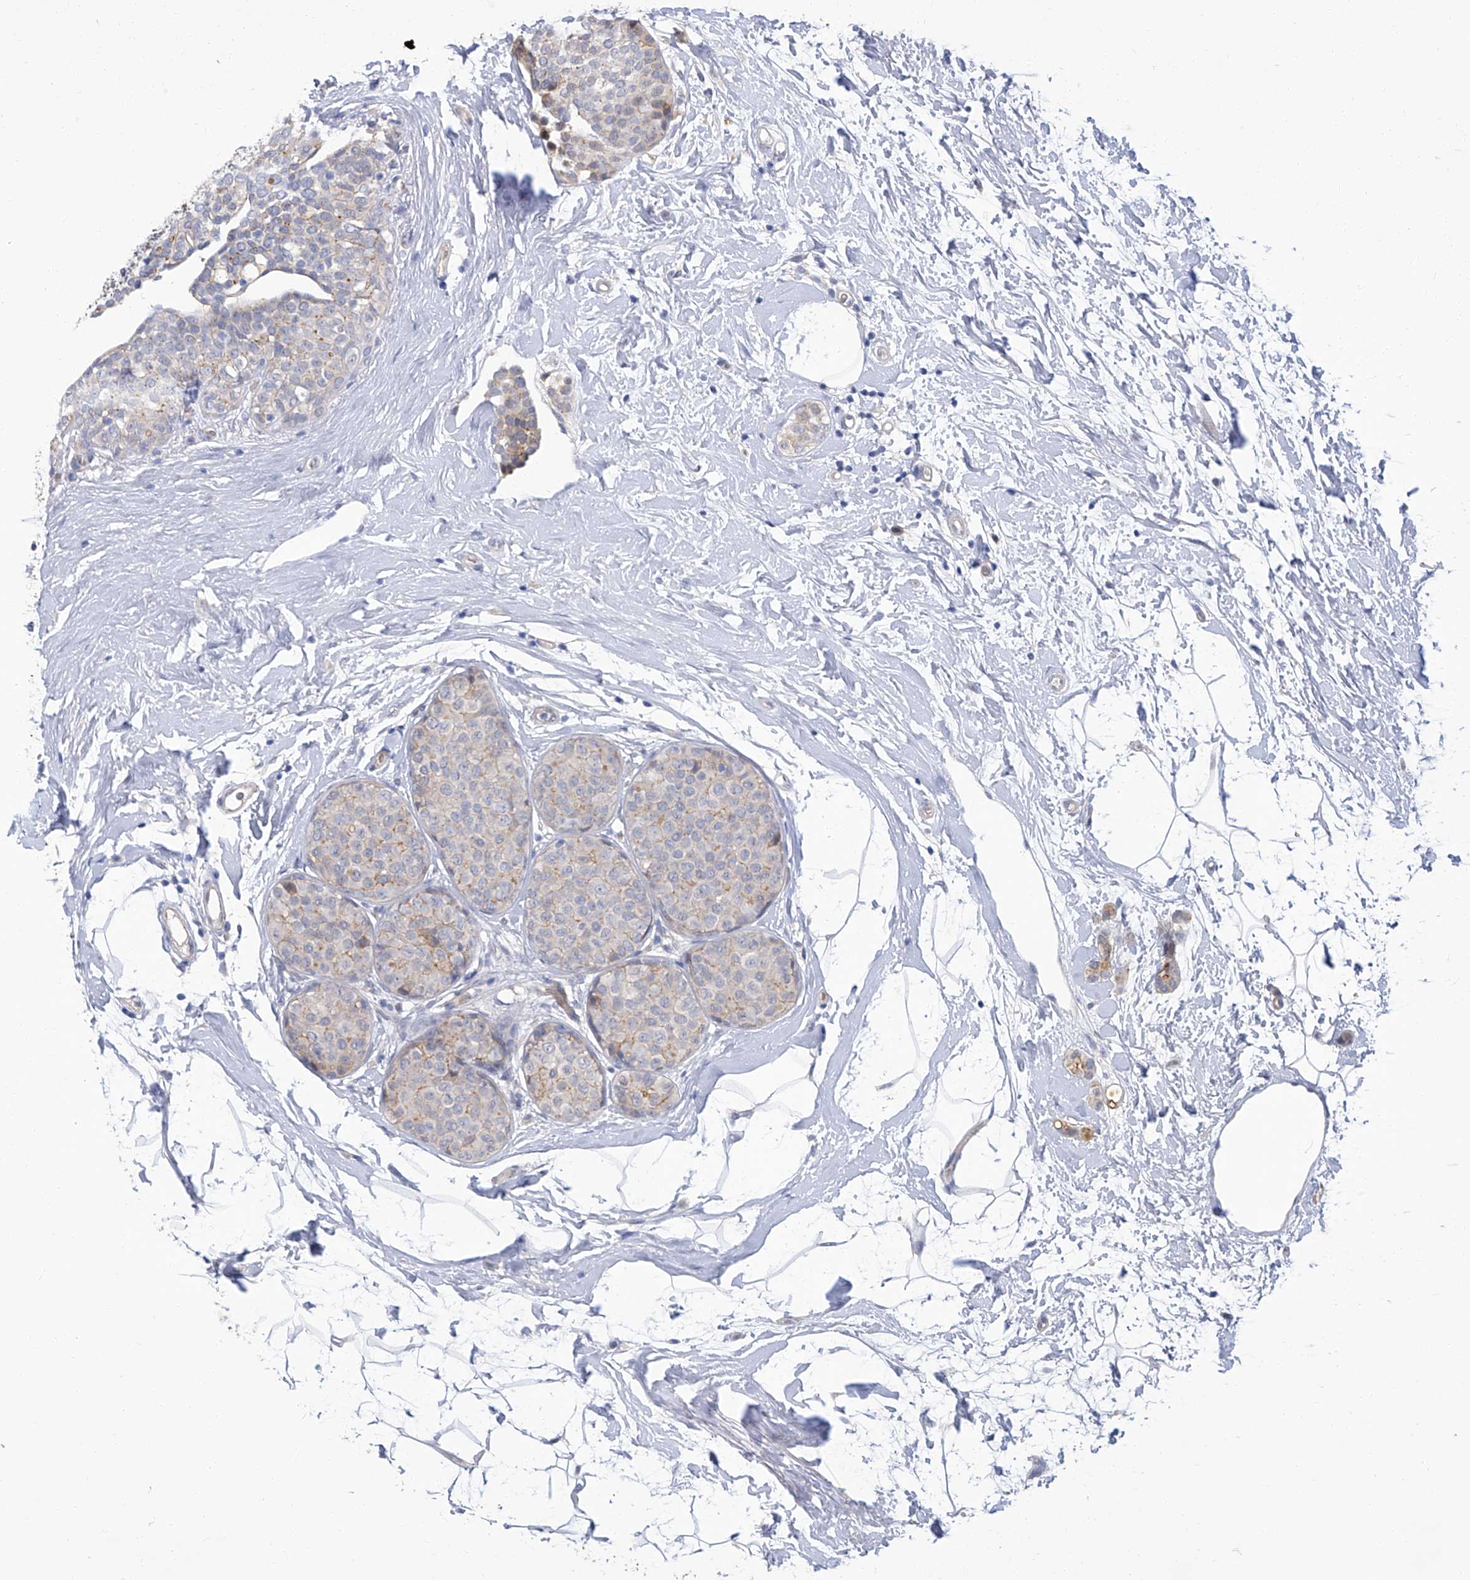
{"staining": {"intensity": "weak", "quantity": ">75%", "location": "cytoplasmic/membranous"}, "tissue": "breast cancer", "cell_type": "Tumor cells", "image_type": "cancer", "snomed": [{"axis": "morphology", "description": "Lobular carcinoma, in situ"}, {"axis": "morphology", "description": "Lobular carcinoma"}, {"axis": "topography", "description": "Breast"}], "caption": "Protein staining shows weak cytoplasmic/membranous positivity in approximately >75% of tumor cells in lobular carcinoma in situ (breast).", "gene": "PARD3", "patient": {"sex": "female", "age": 41}}